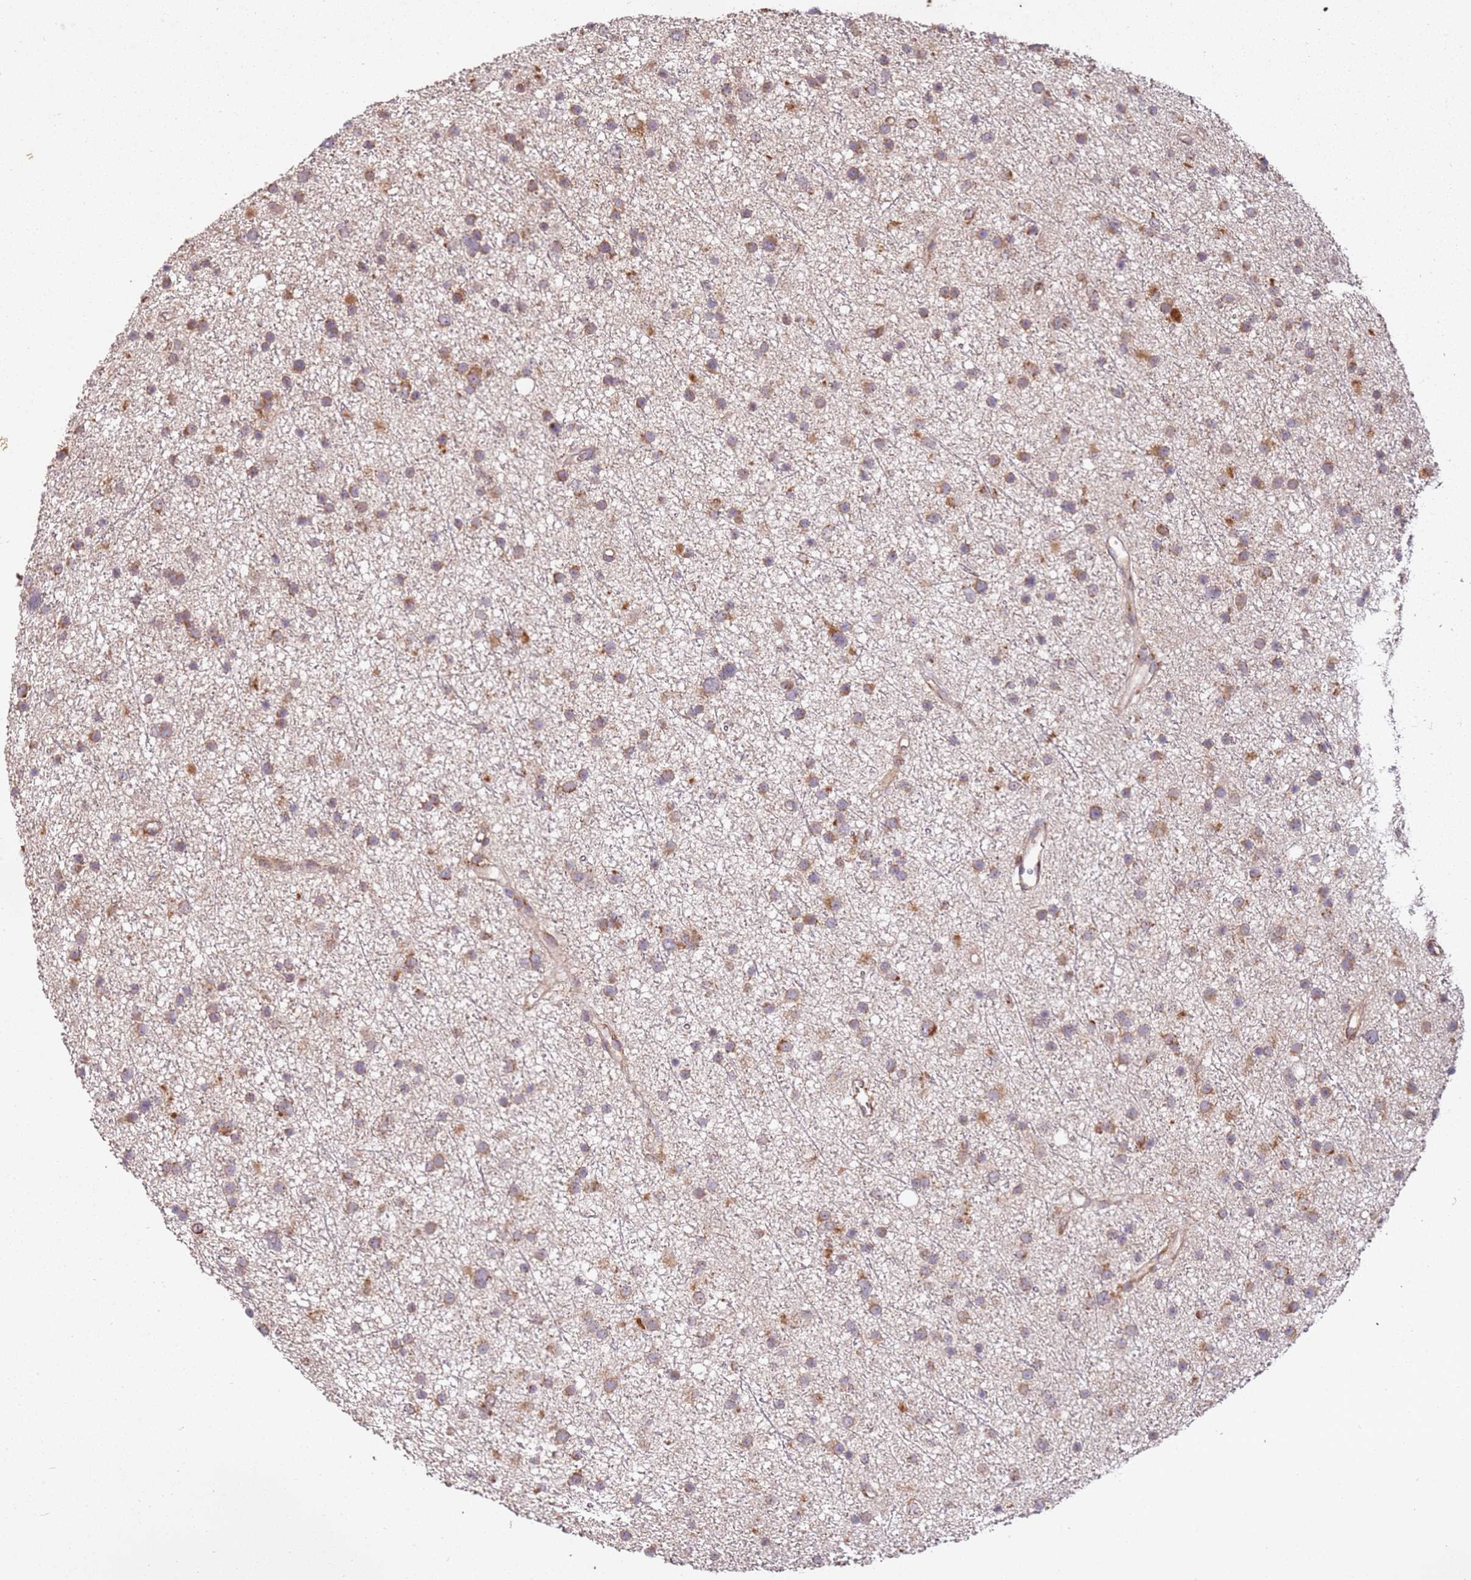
{"staining": {"intensity": "moderate", "quantity": ">75%", "location": "cytoplasmic/membranous"}, "tissue": "glioma", "cell_type": "Tumor cells", "image_type": "cancer", "snomed": [{"axis": "morphology", "description": "Glioma, malignant, Low grade"}, {"axis": "topography", "description": "Cerebral cortex"}], "caption": "Human malignant glioma (low-grade) stained with a protein marker exhibits moderate staining in tumor cells.", "gene": "ARFRP1", "patient": {"sex": "female", "age": 39}}